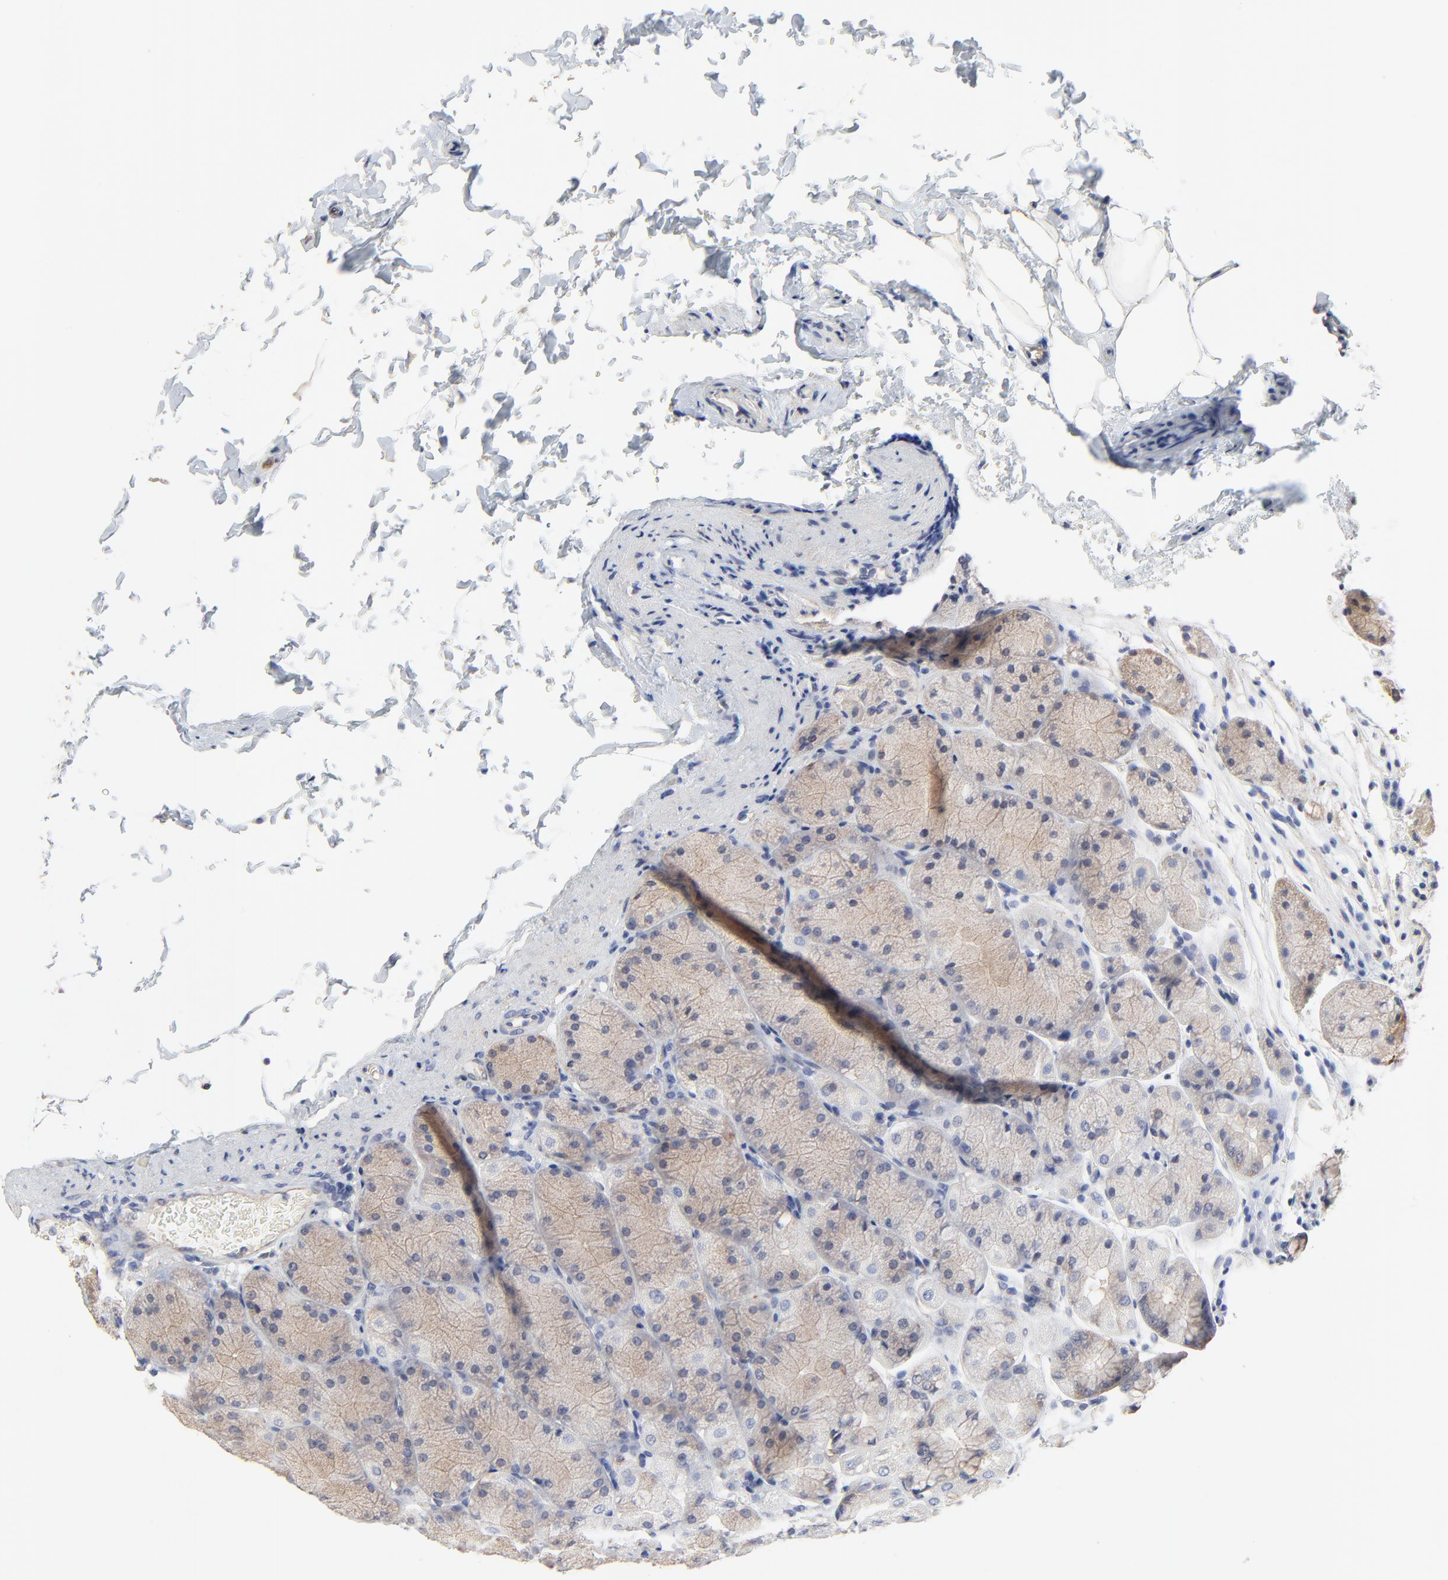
{"staining": {"intensity": "moderate", "quantity": ">75%", "location": "cytoplasmic/membranous"}, "tissue": "stomach", "cell_type": "Glandular cells", "image_type": "normal", "snomed": [{"axis": "morphology", "description": "Normal tissue, NOS"}, {"axis": "topography", "description": "Stomach, upper"}], "caption": "Moderate cytoplasmic/membranous protein expression is seen in approximately >75% of glandular cells in stomach.", "gene": "NXF3", "patient": {"sex": "female", "age": 56}}